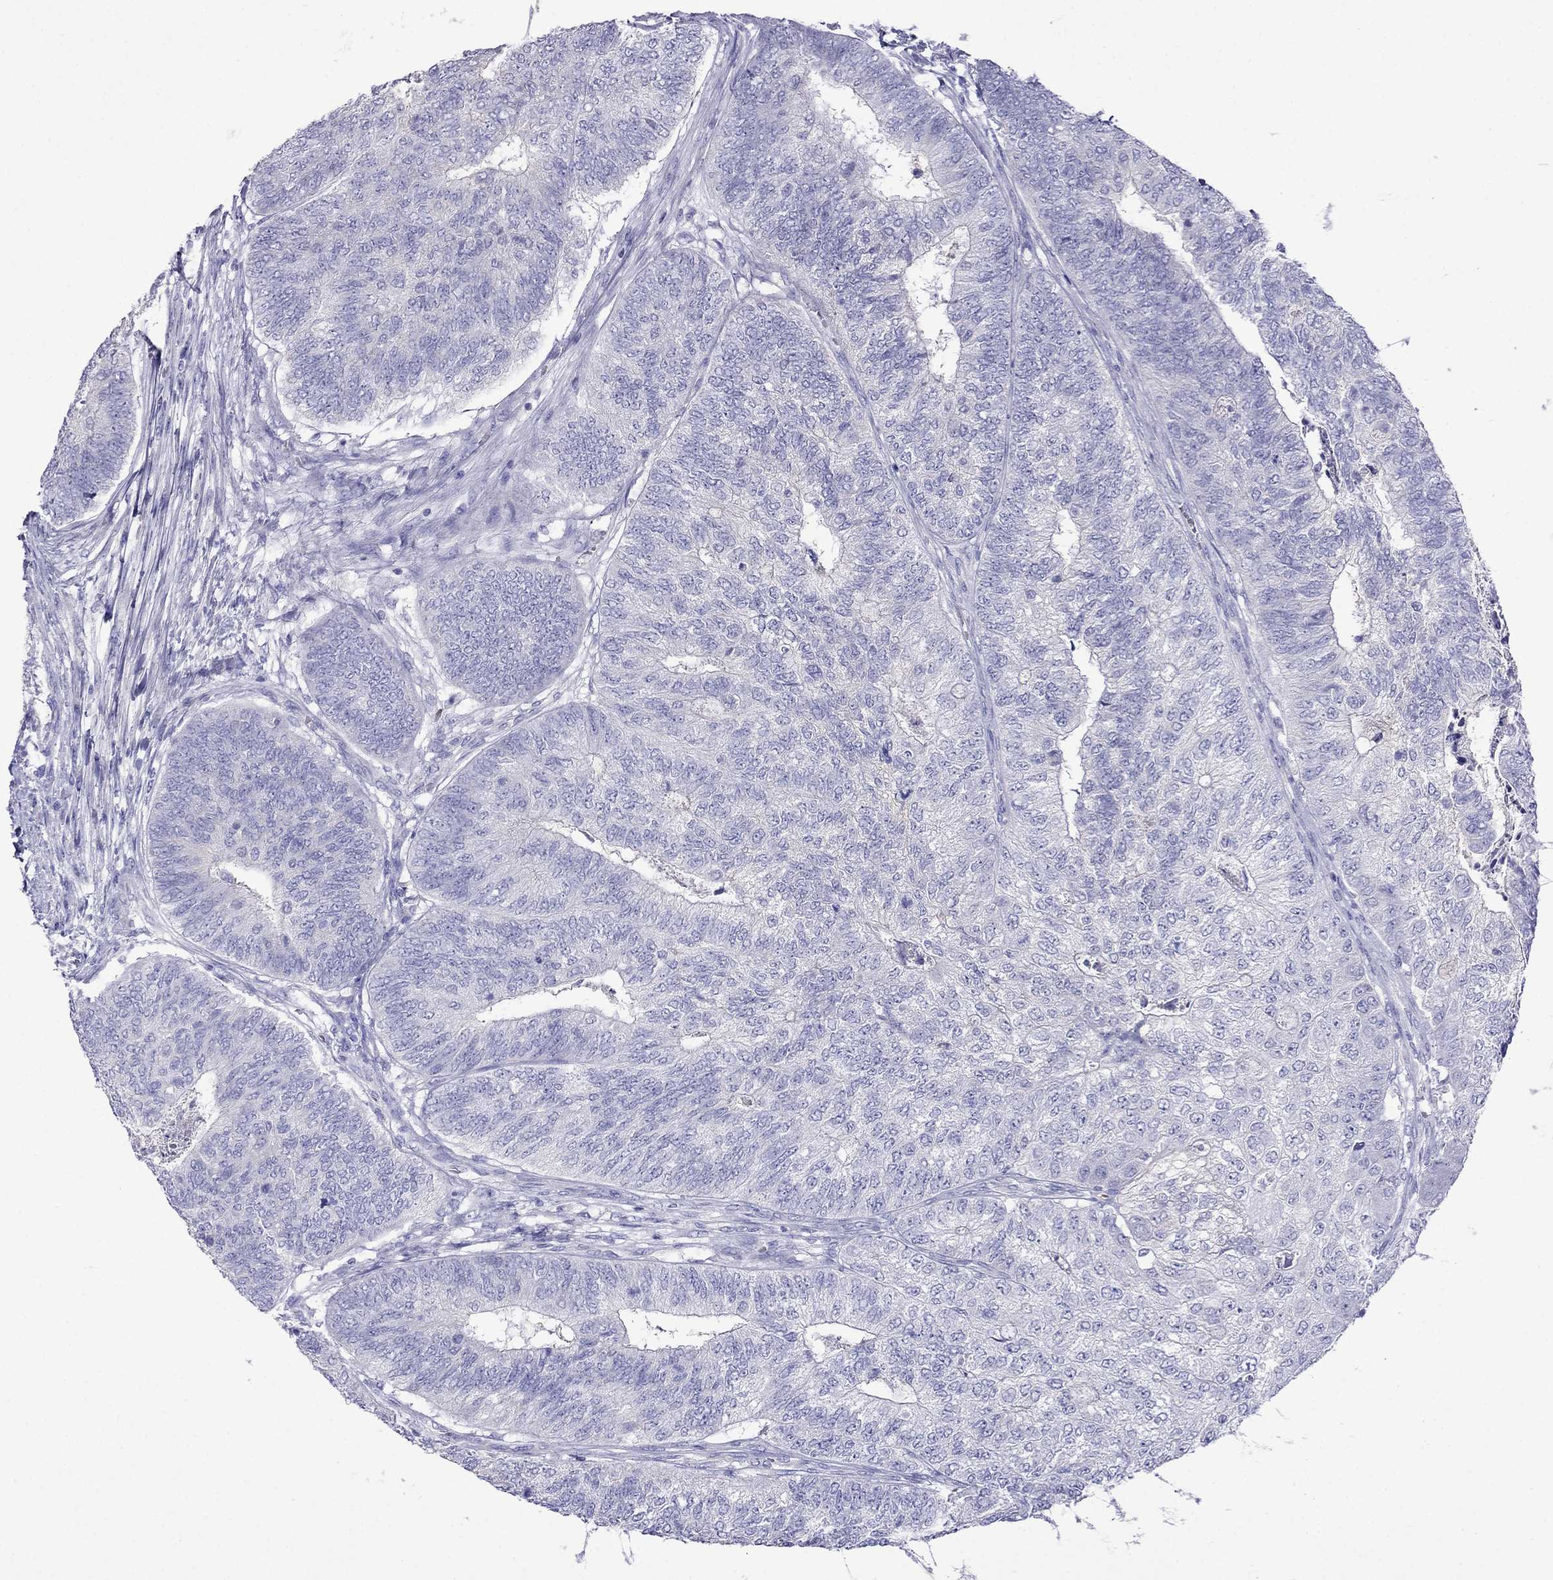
{"staining": {"intensity": "negative", "quantity": "none", "location": "none"}, "tissue": "colorectal cancer", "cell_type": "Tumor cells", "image_type": "cancer", "snomed": [{"axis": "morphology", "description": "Adenocarcinoma, NOS"}, {"axis": "topography", "description": "Colon"}], "caption": "High magnification brightfield microscopy of colorectal cancer stained with DAB (3,3'-diaminobenzidine) (brown) and counterstained with hematoxylin (blue): tumor cells show no significant expression.", "gene": "TDRD1", "patient": {"sex": "female", "age": 67}}